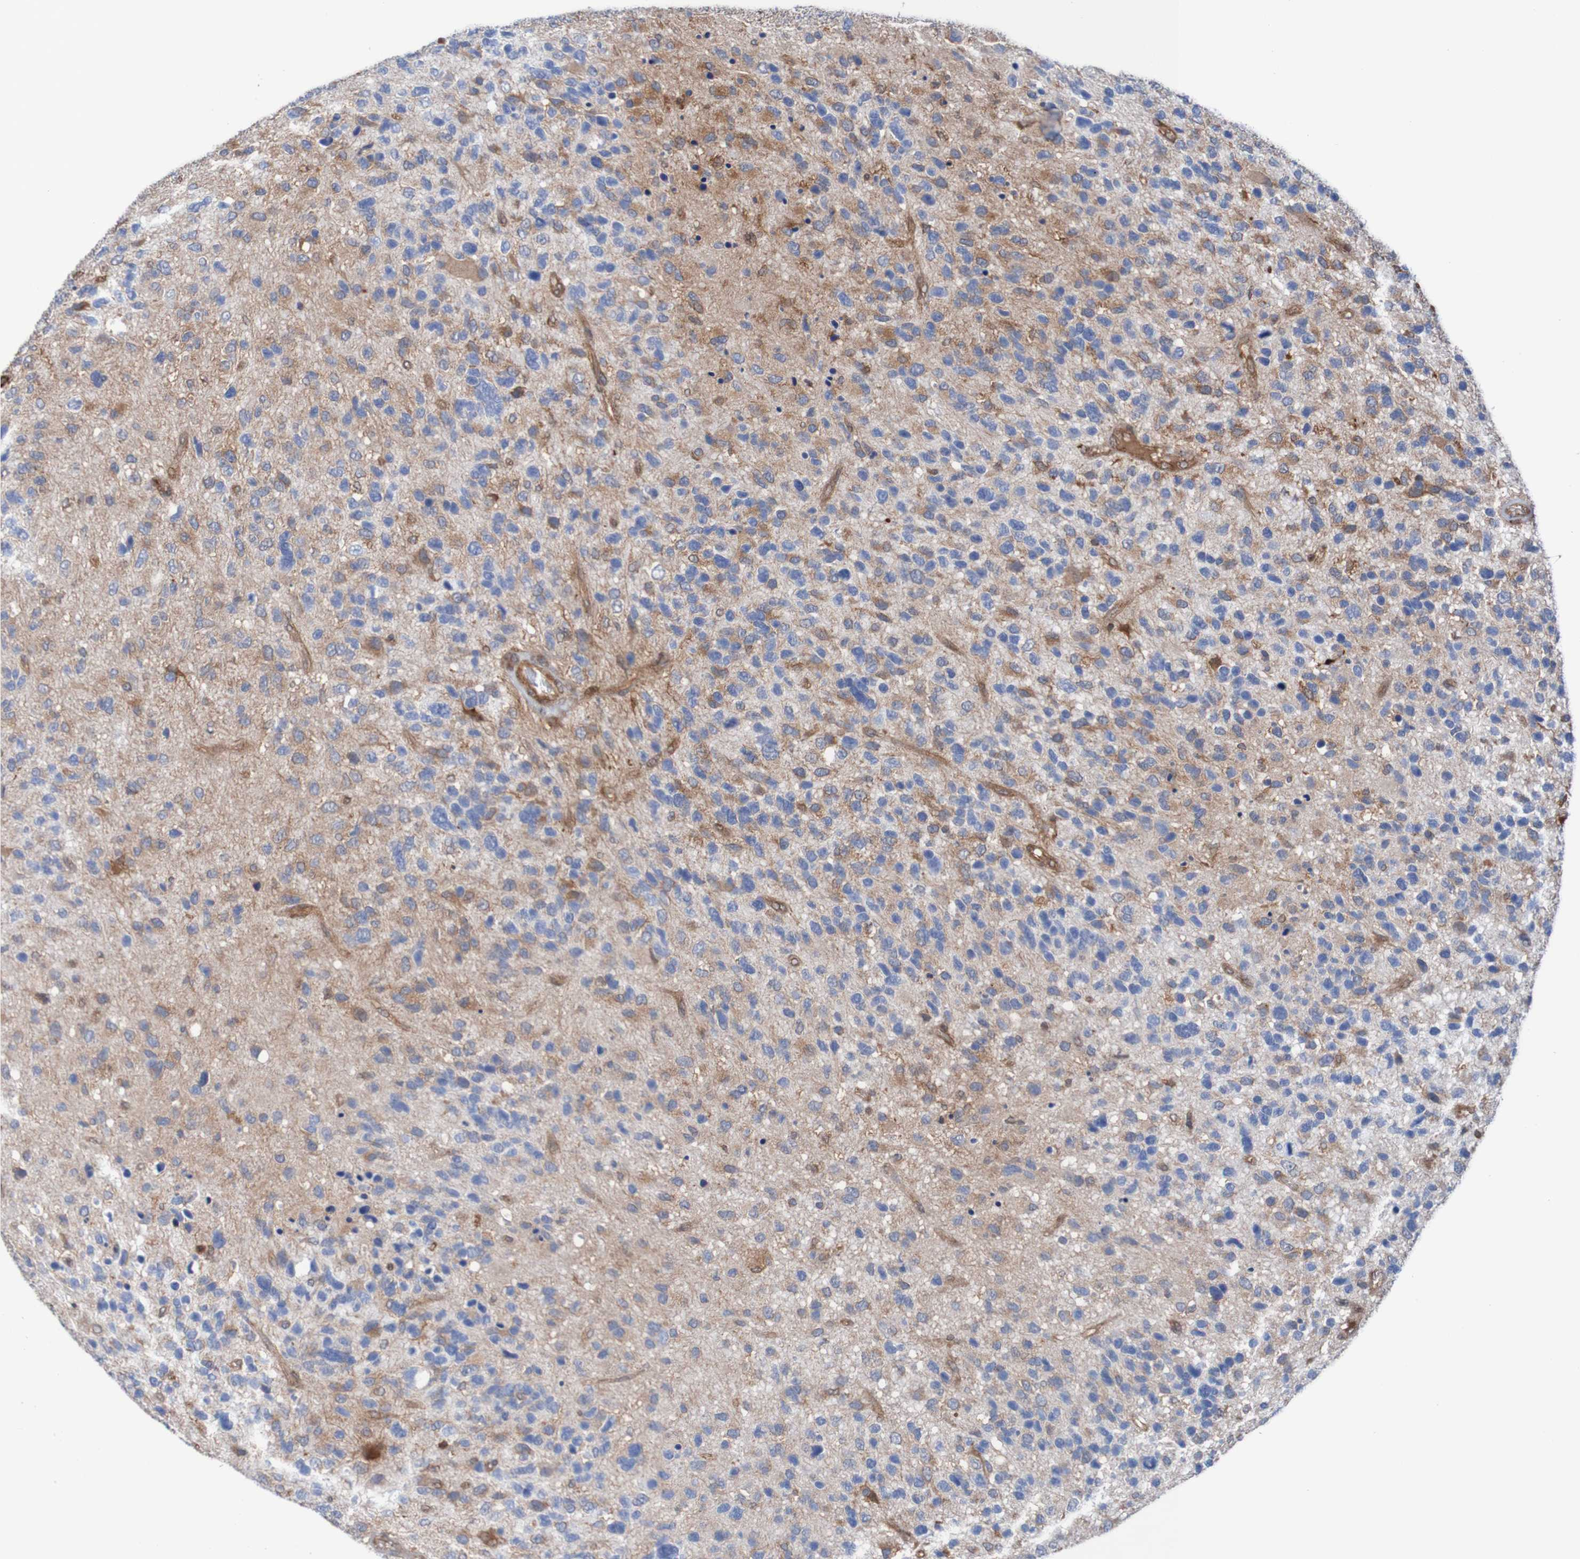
{"staining": {"intensity": "weak", "quantity": ">75%", "location": "cytoplasmic/membranous"}, "tissue": "glioma", "cell_type": "Tumor cells", "image_type": "cancer", "snomed": [{"axis": "morphology", "description": "Glioma, malignant, High grade"}, {"axis": "topography", "description": "Brain"}], "caption": "Approximately >75% of tumor cells in human glioma reveal weak cytoplasmic/membranous protein expression as visualized by brown immunohistochemical staining.", "gene": "RIGI", "patient": {"sex": "female", "age": 58}}